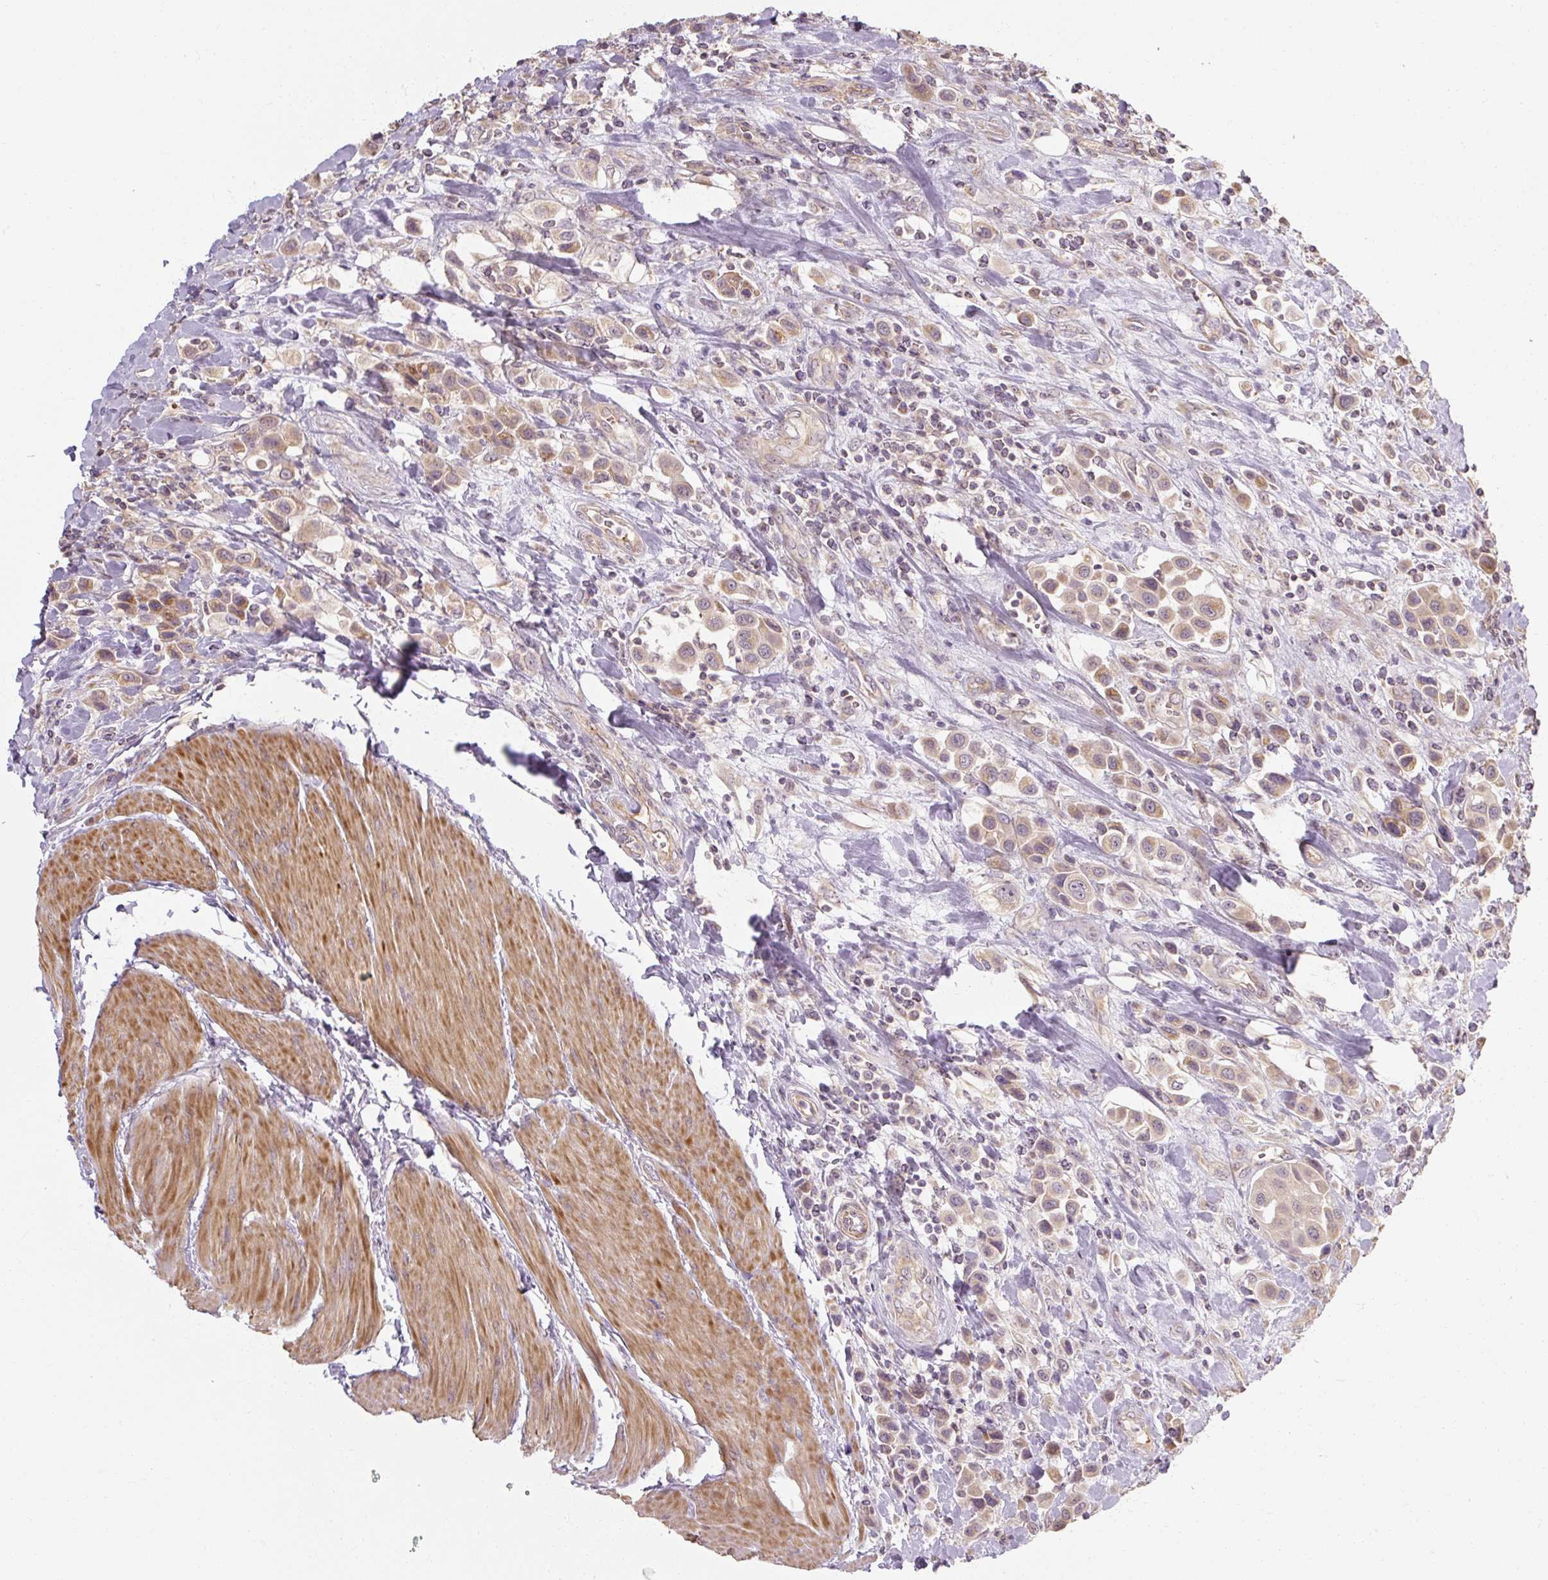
{"staining": {"intensity": "moderate", "quantity": "25%-75%", "location": "cytoplasmic/membranous"}, "tissue": "urothelial cancer", "cell_type": "Tumor cells", "image_type": "cancer", "snomed": [{"axis": "morphology", "description": "Urothelial carcinoma, High grade"}, {"axis": "topography", "description": "Urinary bladder"}], "caption": "Immunohistochemistry (IHC) image of neoplastic tissue: urothelial cancer stained using immunohistochemistry displays medium levels of moderate protein expression localized specifically in the cytoplasmic/membranous of tumor cells, appearing as a cytoplasmic/membranous brown color.", "gene": "RB1CC1", "patient": {"sex": "male", "age": 50}}